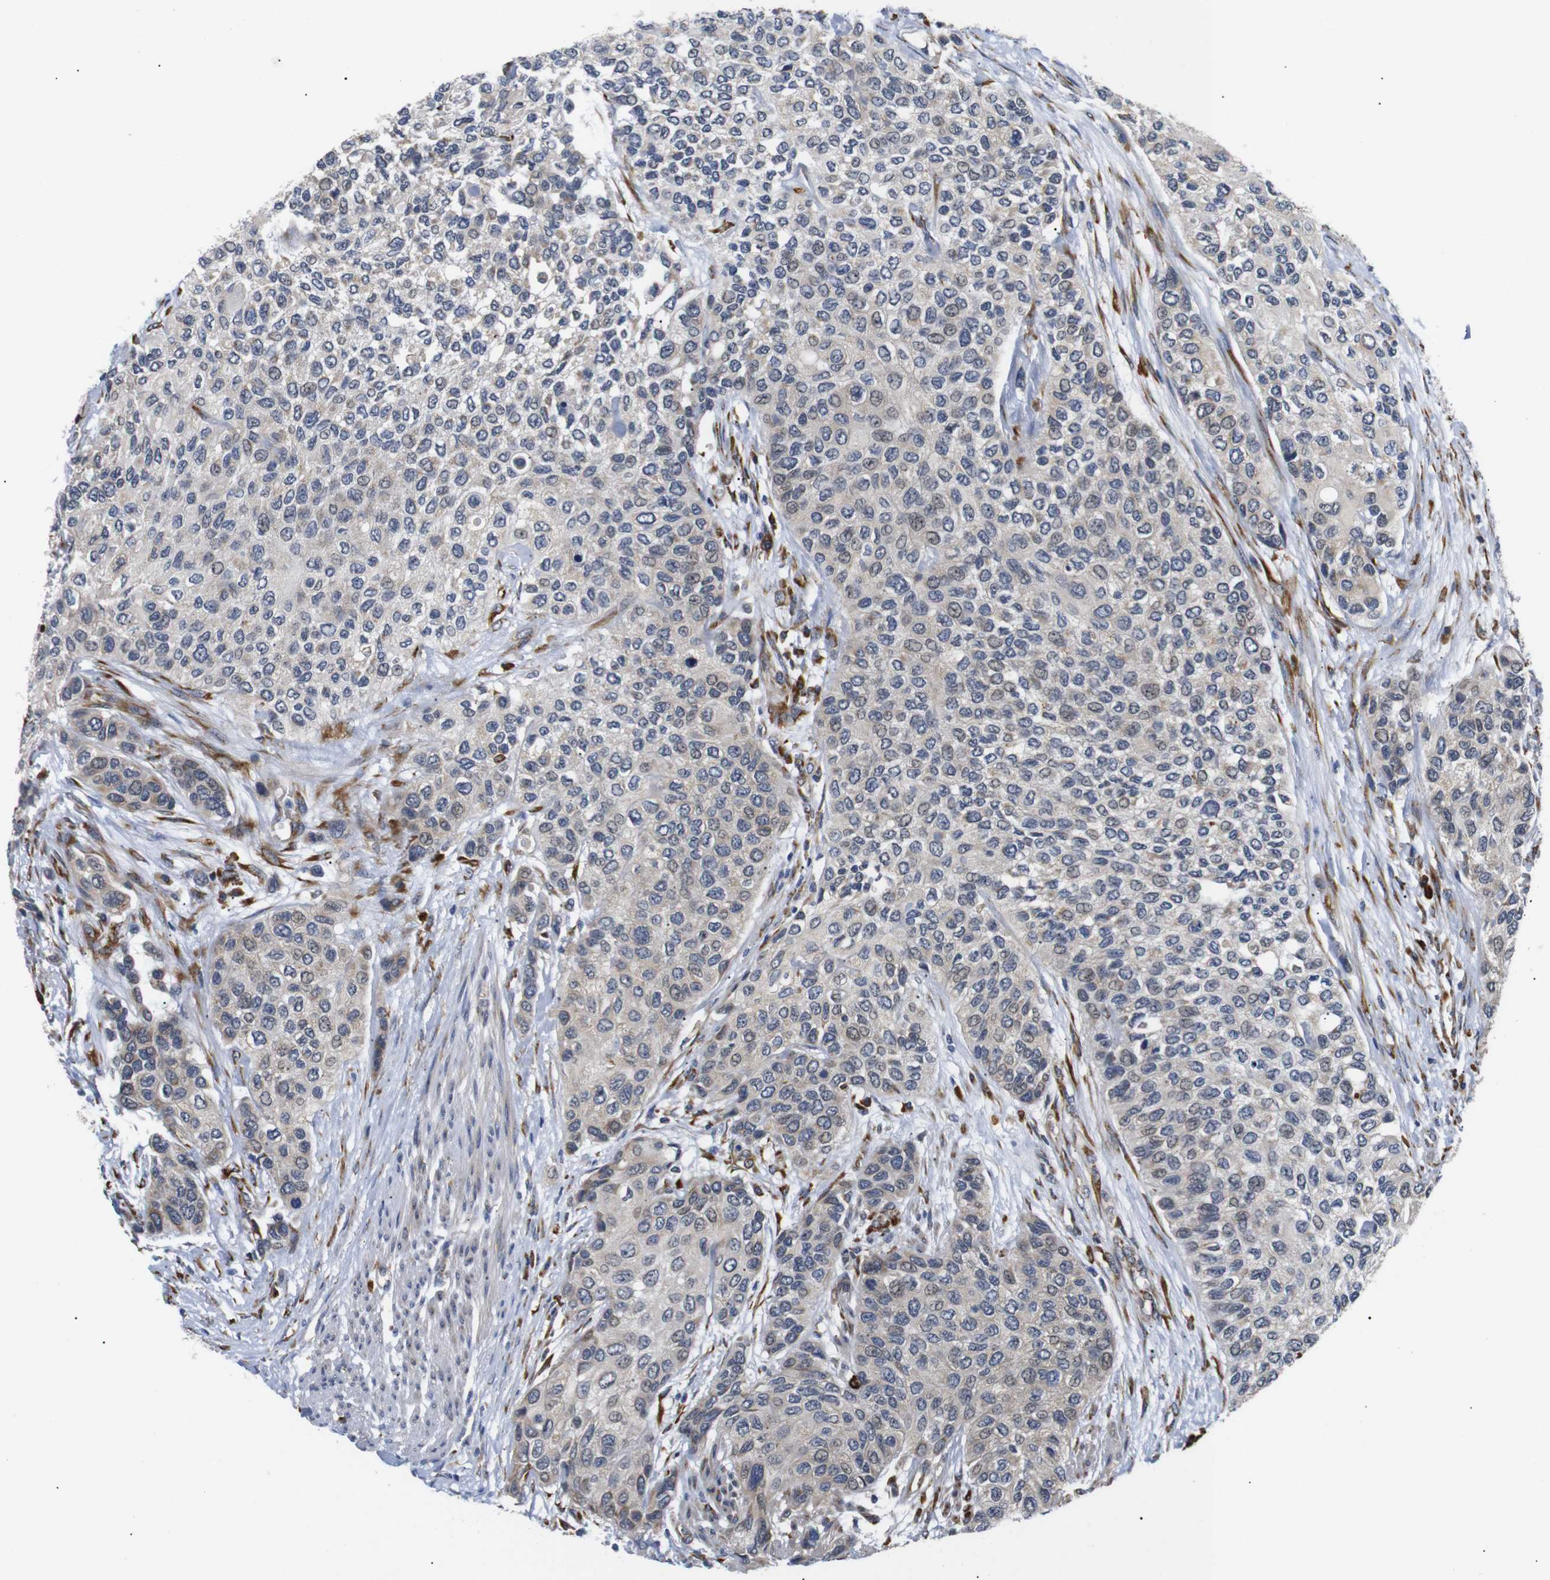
{"staining": {"intensity": "weak", "quantity": "25%-75%", "location": "cytoplasmic/membranous"}, "tissue": "urothelial cancer", "cell_type": "Tumor cells", "image_type": "cancer", "snomed": [{"axis": "morphology", "description": "Urothelial carcinoma, High grade"}, {"axis": "topography", "description": "Urinary bladder"}], "caption": "Urothelial carcinoma (high-grade) tissue displays weak cytoplasmic/membranous expression in about 25%-75% of tumor cells The protein of interest is stained brown, and the nuclei are stained in blue (DAB (3,3'-diaminobenzidine) IHC with brightfield microscopy, high magnification).", "gene": "KANK4", "patient": {"sex": "female", "age": 56}}